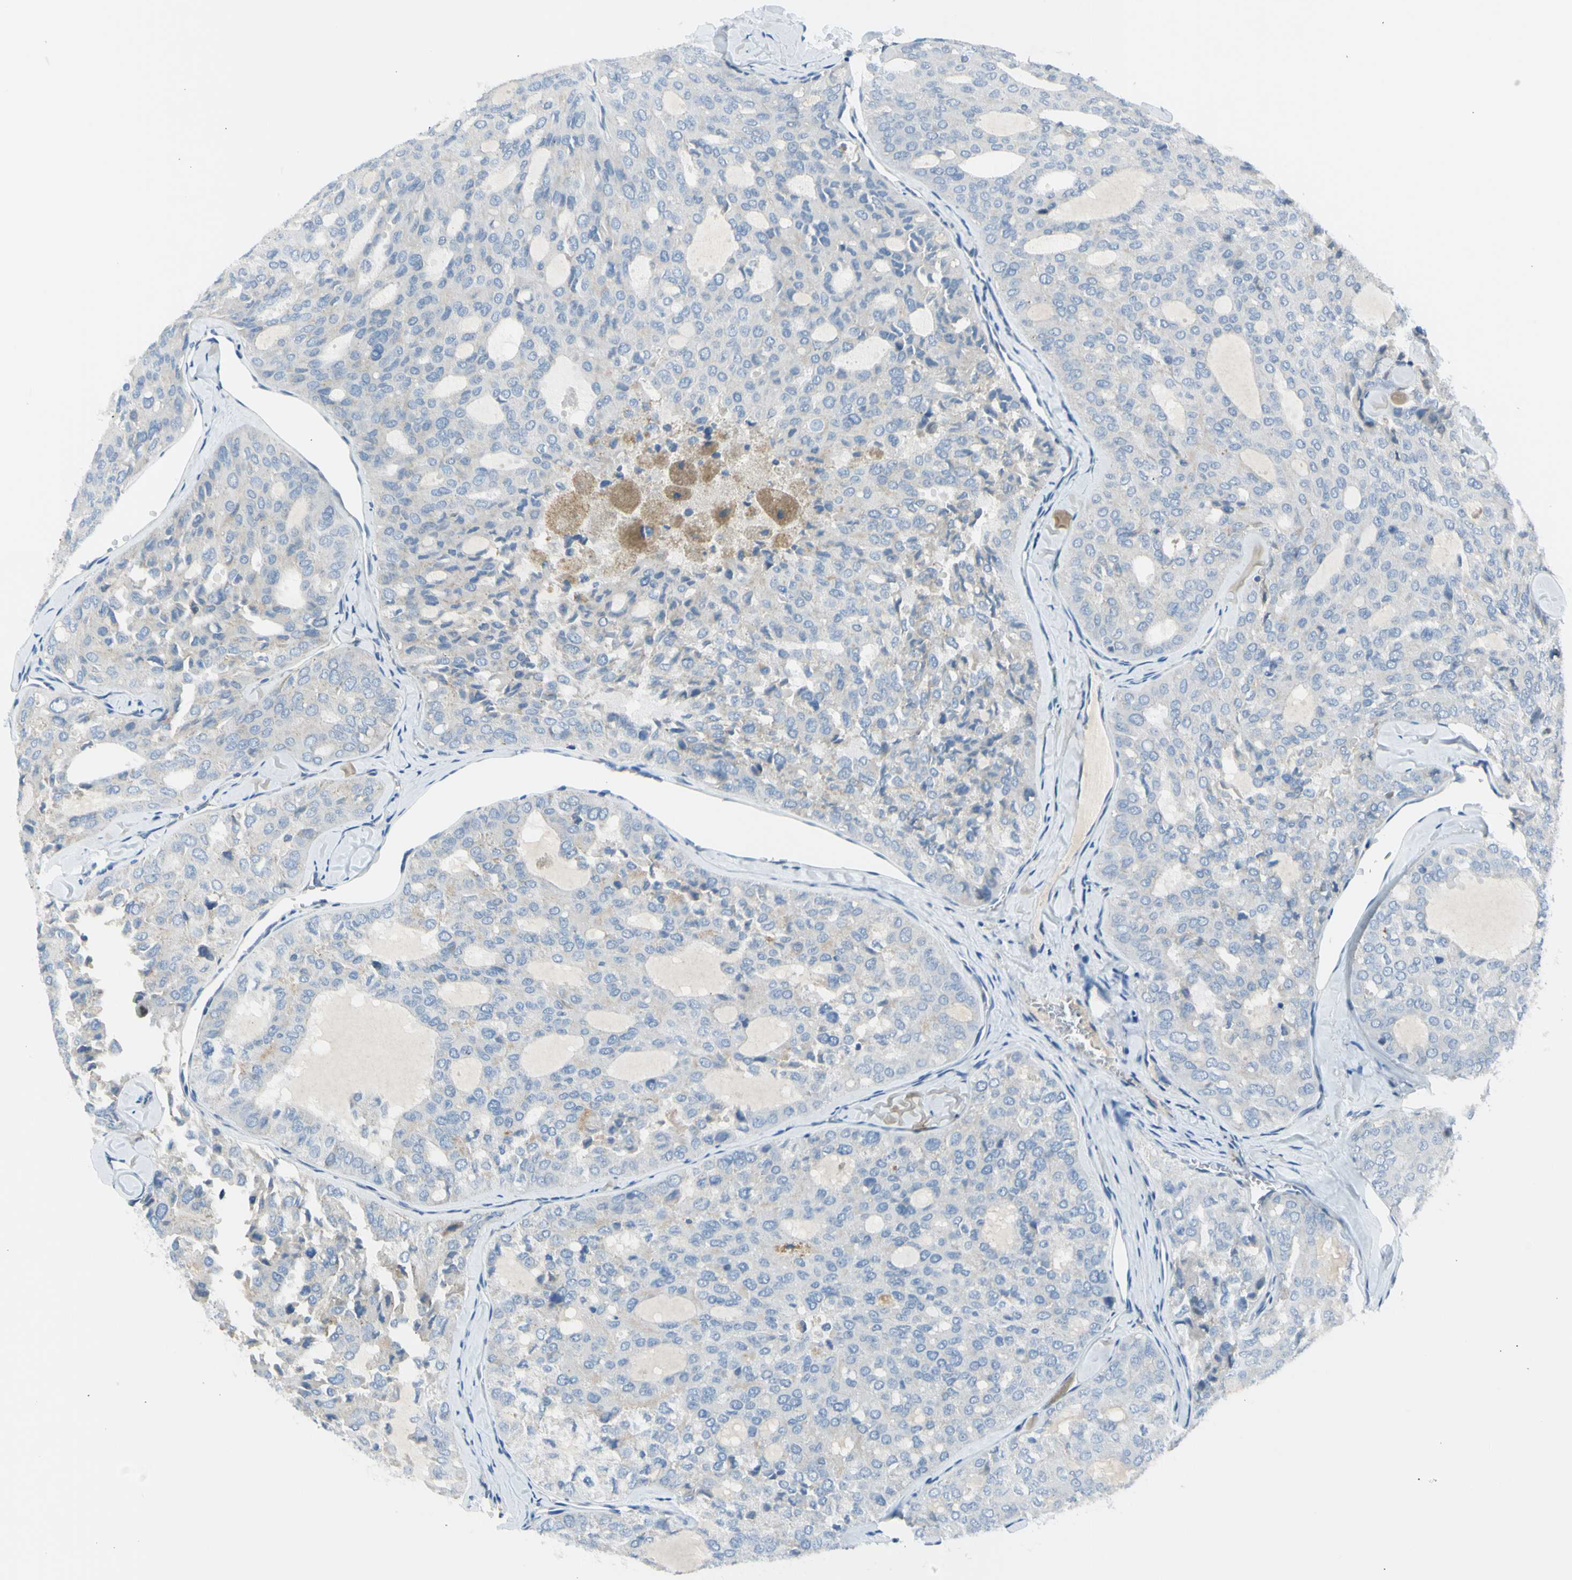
{"staining": {"intensity": "negative", "quantity": "none", "location": "none"}, "tissue": "thyroid cancer", "cell_type": "Tumor cells", "image_type": "cancer", "snomed": [{"axis": "morphology", "description": "Follicular adenoma carcinoma, NOS"}, {"axis": "topography", "description": "Thyroid gland"}], "caption": "Protein analysis of thyroid cancer (follicular adenoma carcinoma) shows no significant staining in tumor cells. (Brightfield microscopy of DAB IHC at high magnification).", "gene": "NPHP3", "patient": {"sex": "male", "age": 75}}